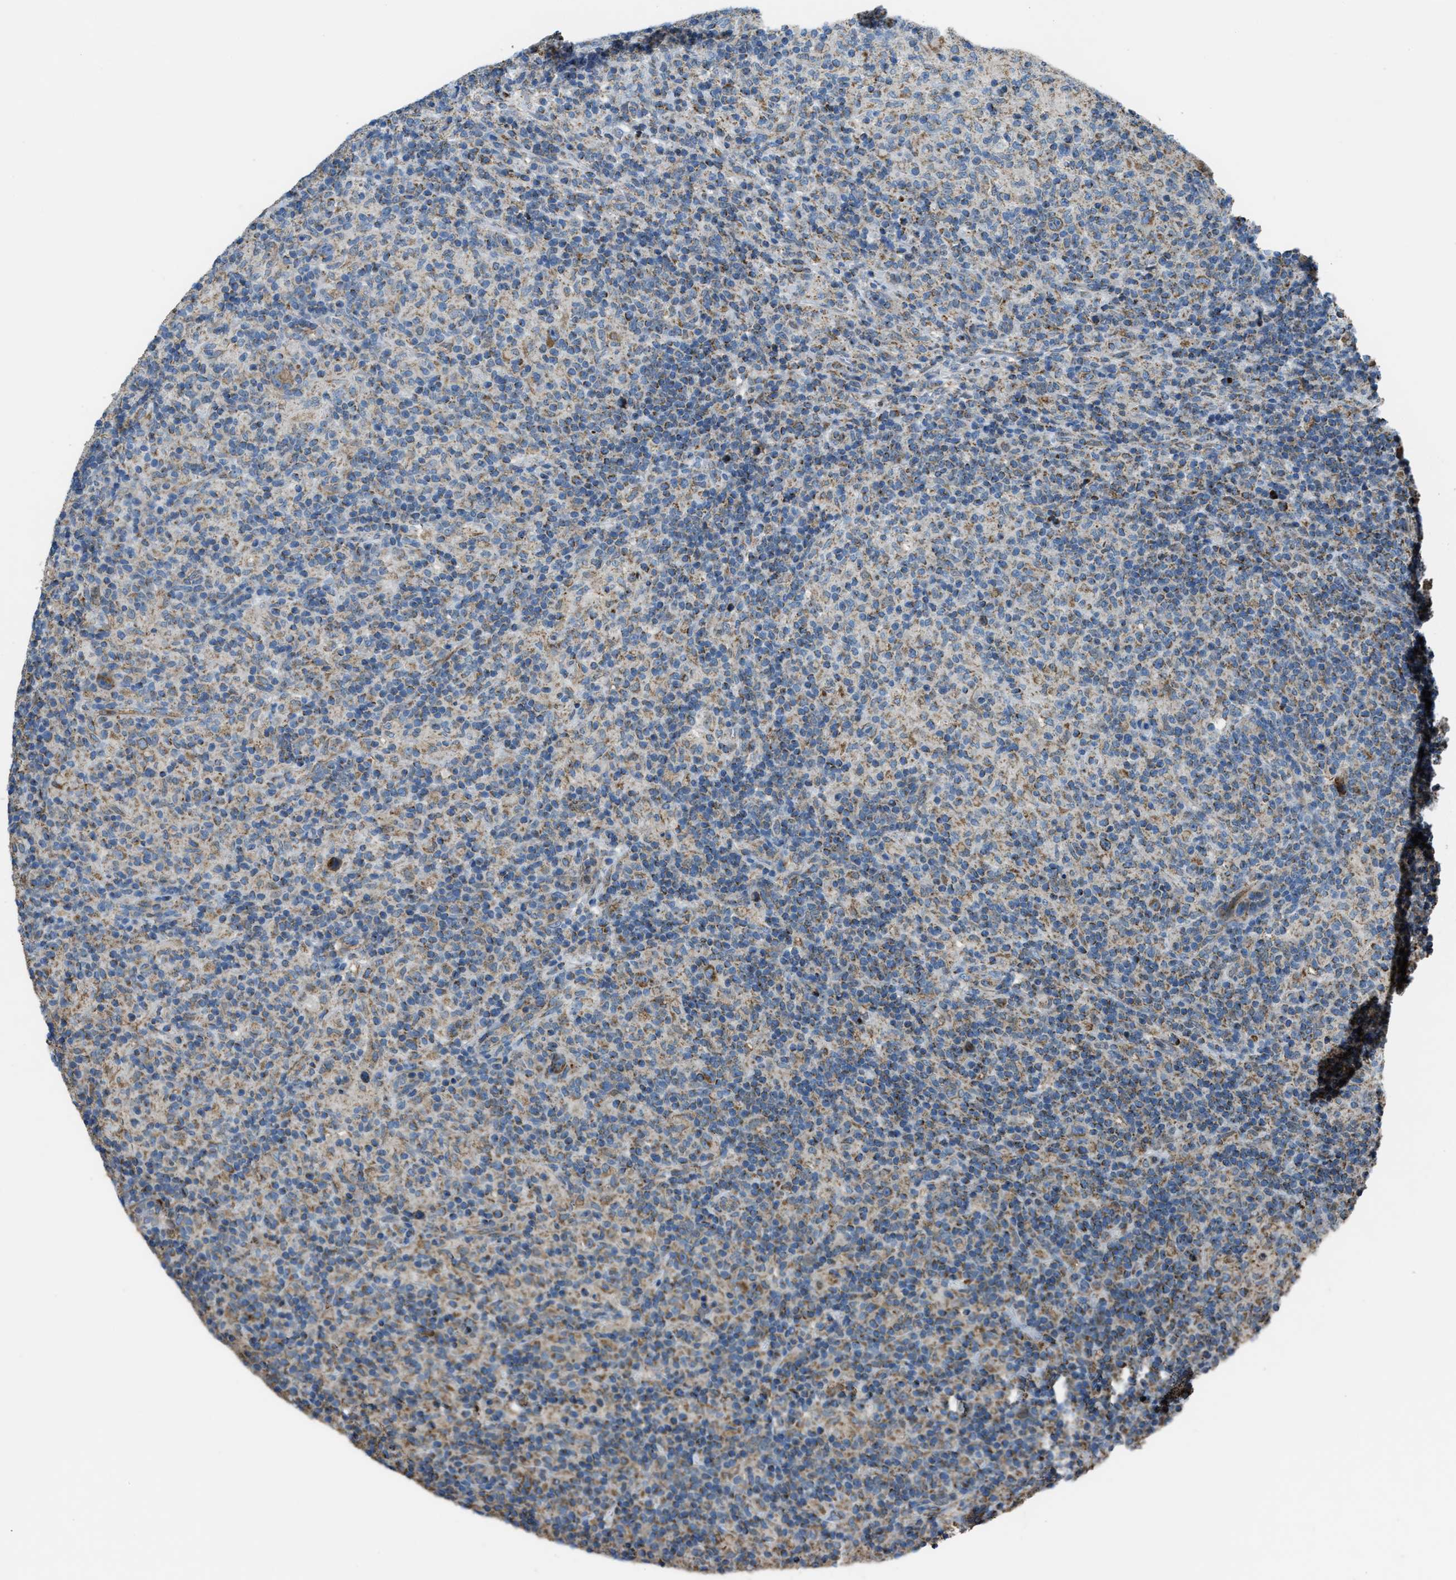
{"staining": {"intensity": "moderate", "quantity": ">75%", "location": "cytoplasmic/membranous"}, "tissue": "lymphoma", "cell_type": "Tumor cells", "image_type": "cancer", "snomed": [{"axis": "morphology", "description": "Hodgkin's disease, NOS"}, {"axis": "topography", "description": "Lymph node"}], "caption": "Moderate cytoplasmic/membranous protein staining is appreciated in approximately >75% of tumor cells in Hodgkin's disease.", "gene": "SLC25A11", "patient": {"sex": "male", "age": 70}}